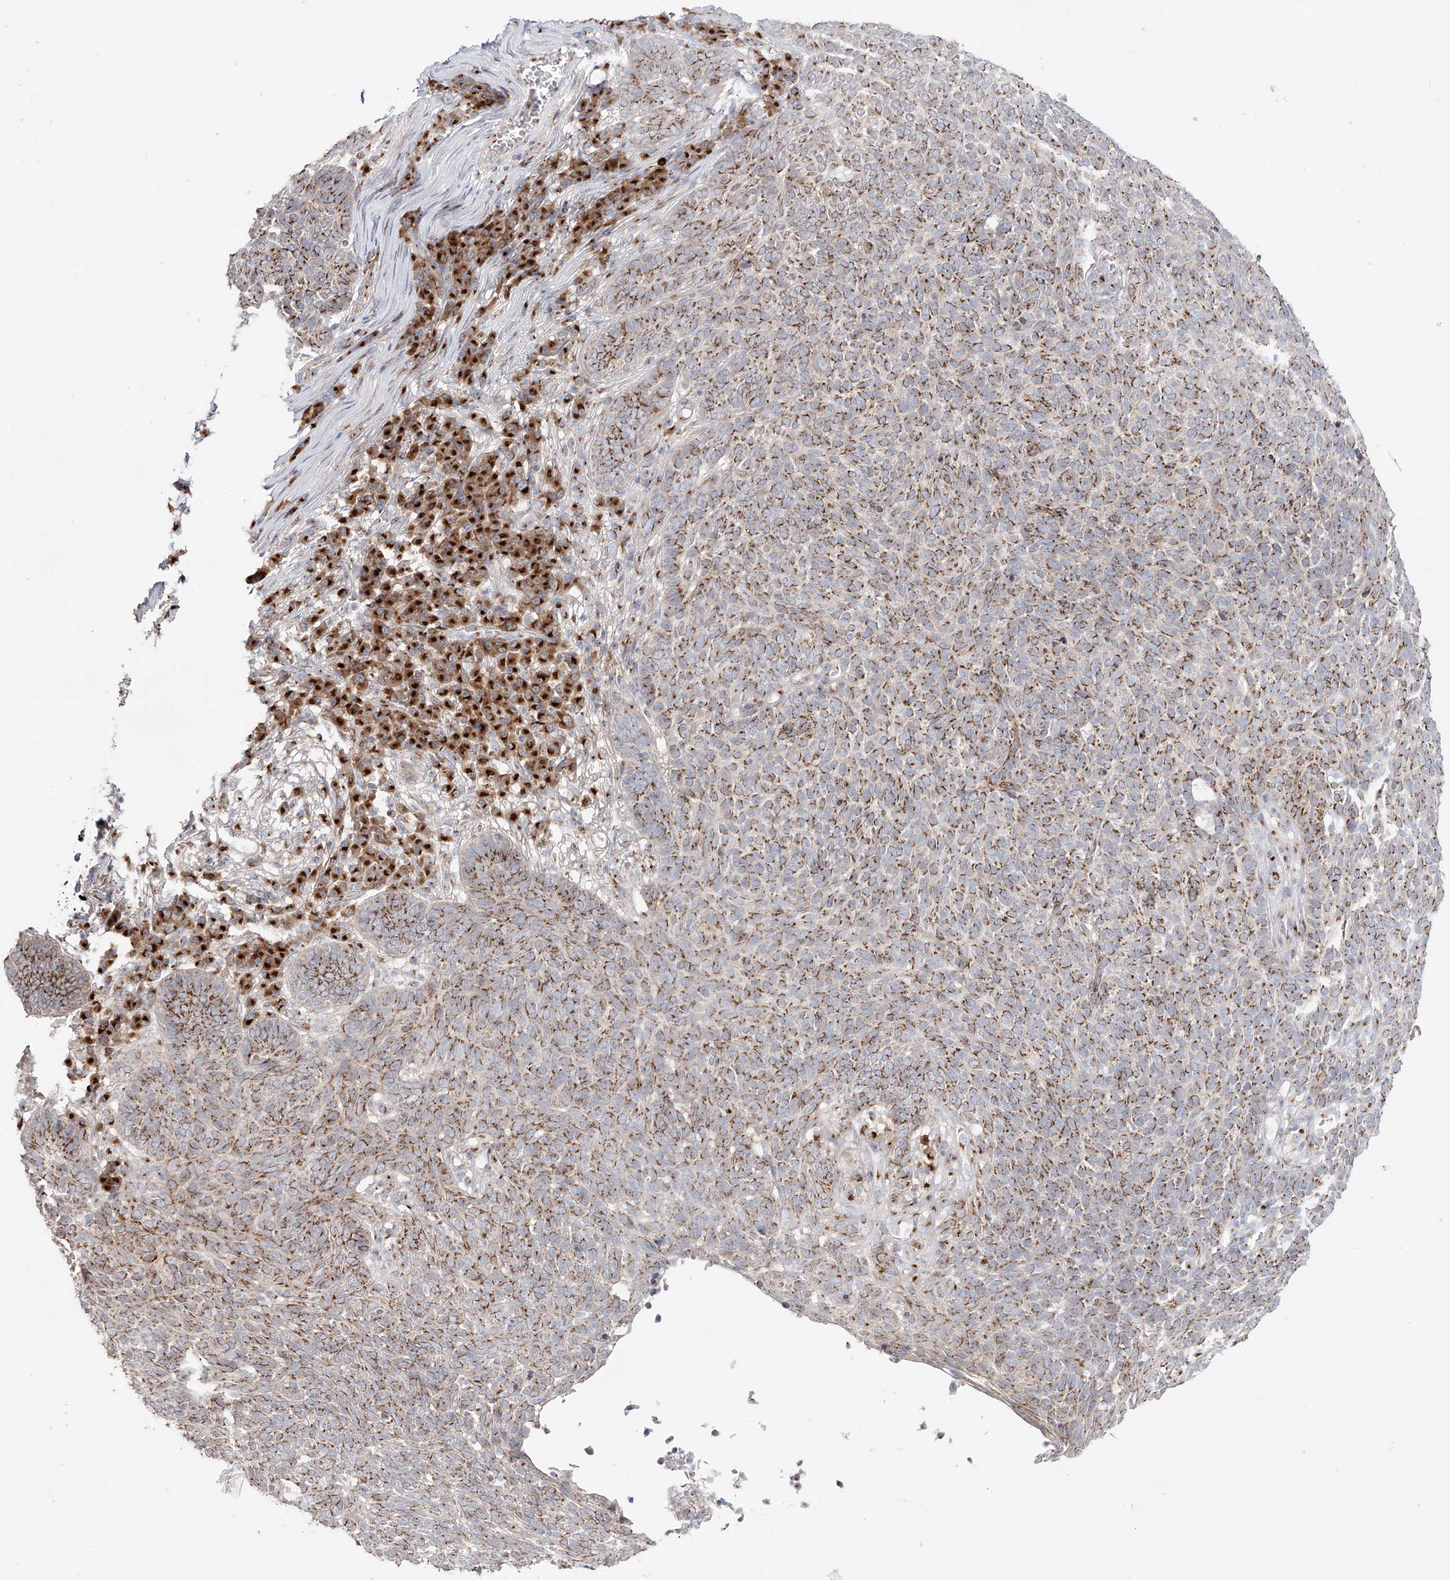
{"staining": {"intensity": "moderate", "quantity": ">75%", "location": "cytoplasmic/membranous"}, "tissue": "skin cancer", "cell_type": "Tumor cells", "image_type": "cancer", "snomed": [{"axis": "morphology", "description": "Squamous cell carcinoma, NOS"}, {"axis": "topography", "description": "Skin"}], "caption": "A brown stain highlights moderate cytoplasmic/membranous expression of a protein in human squamous cell carcinoma (skin) tumor cells.", "gene": "BSDC1", "patient": {"sex": "female", "age": 90}}